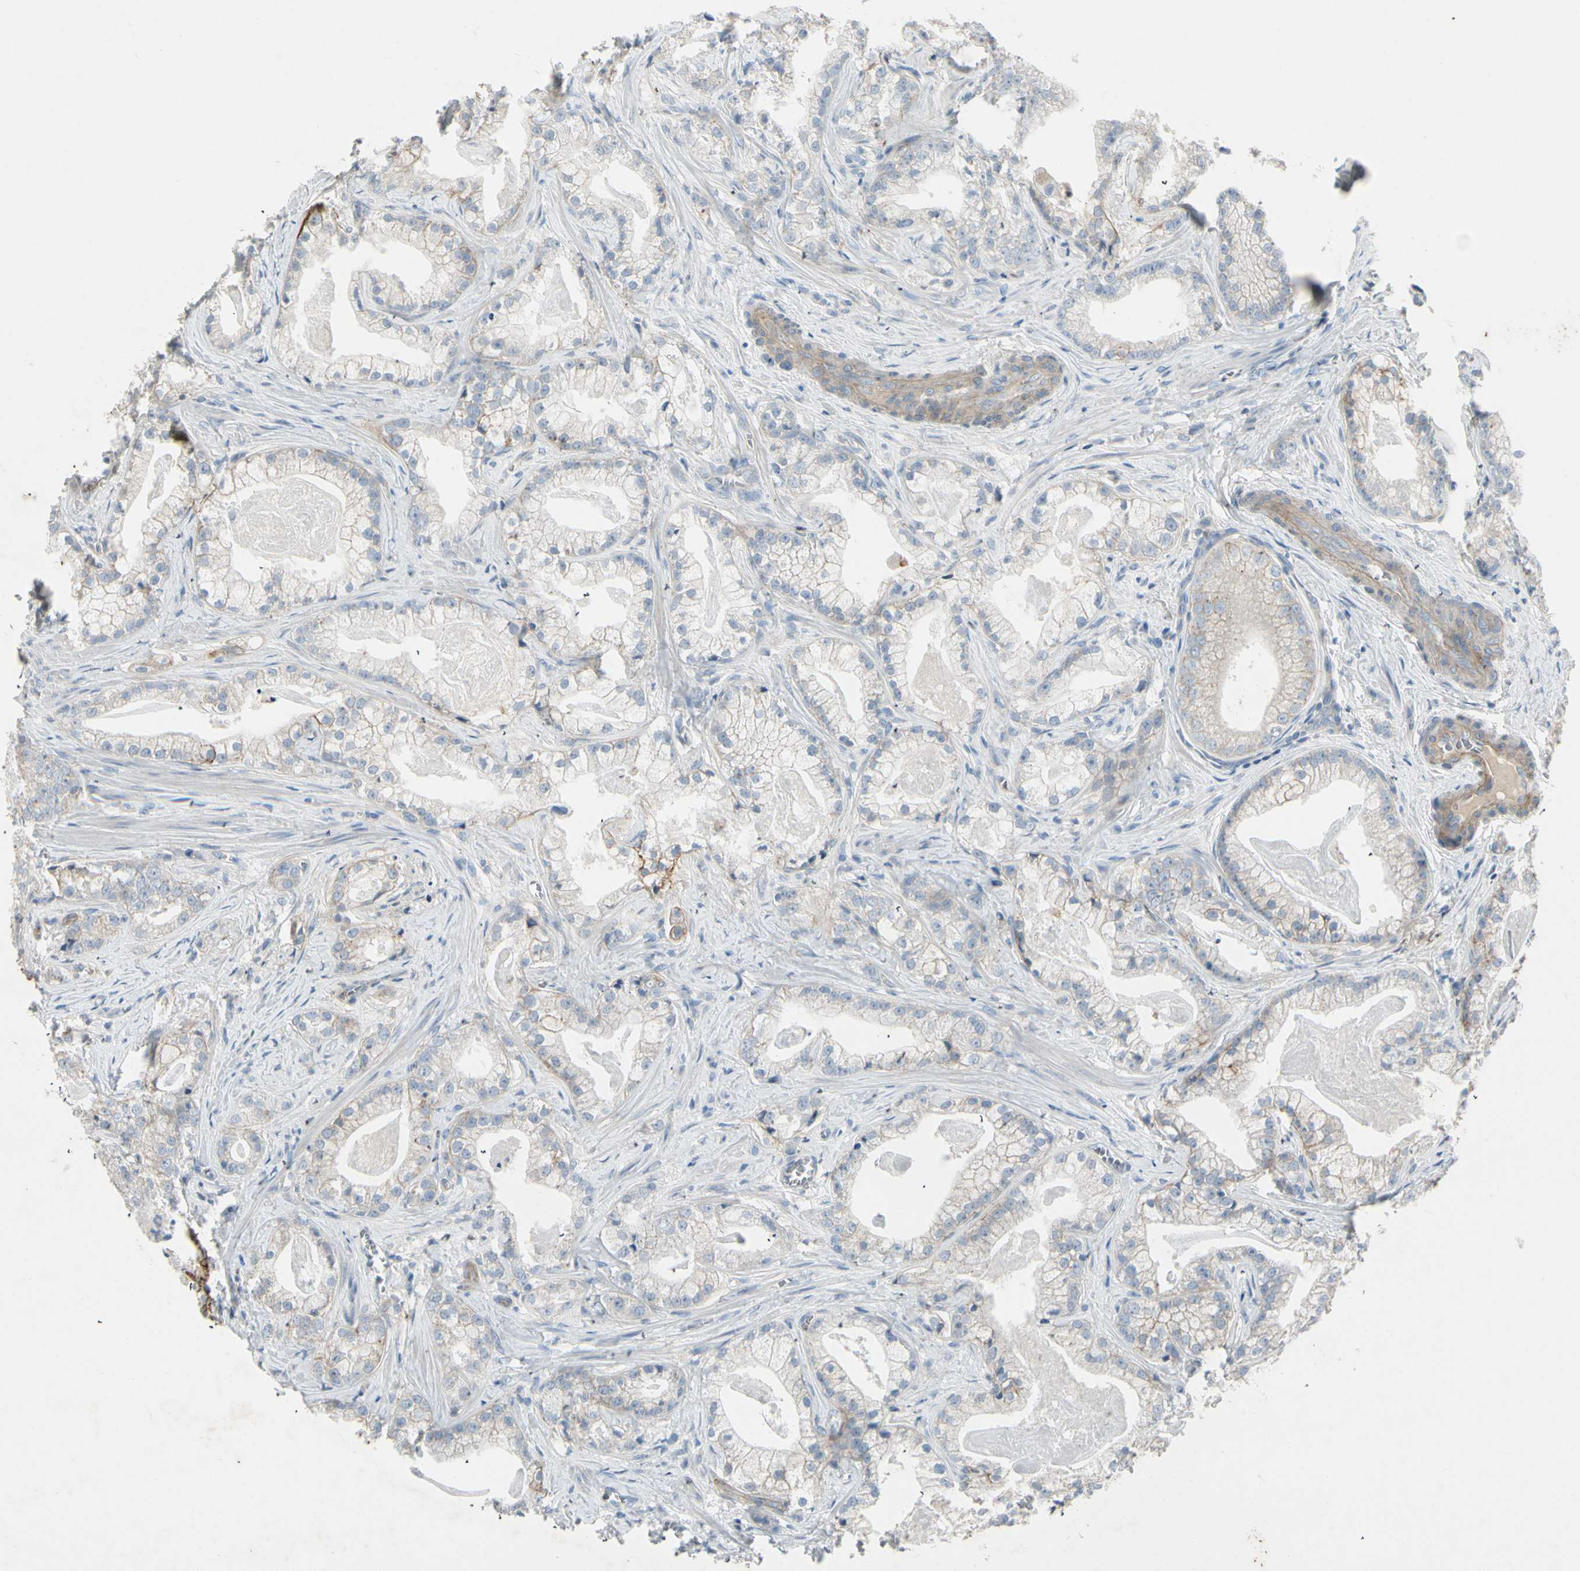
{"staining": {"intensity": "moderate", "quantity": "<25%", "location": "cytoplasmic/membranous"}, "tissue": "prostate cancer", "cell_type": "Tumor cells", "image_type": "cancer", "snomed": [{"axis": "morphology", "description": "Adenocarcinoma, Low grade"}, {"axis": "topography", "description": "Prostate"}], "caption": "The photomicrograph displays a brown stain indicating the presence of a protein in the cytoplasmic/membranous of tumor cells in adenocarcinoma (low-grade) (prostate).", "gene": "ITGA3", "patient": {"sex": "male", "age": 59}}